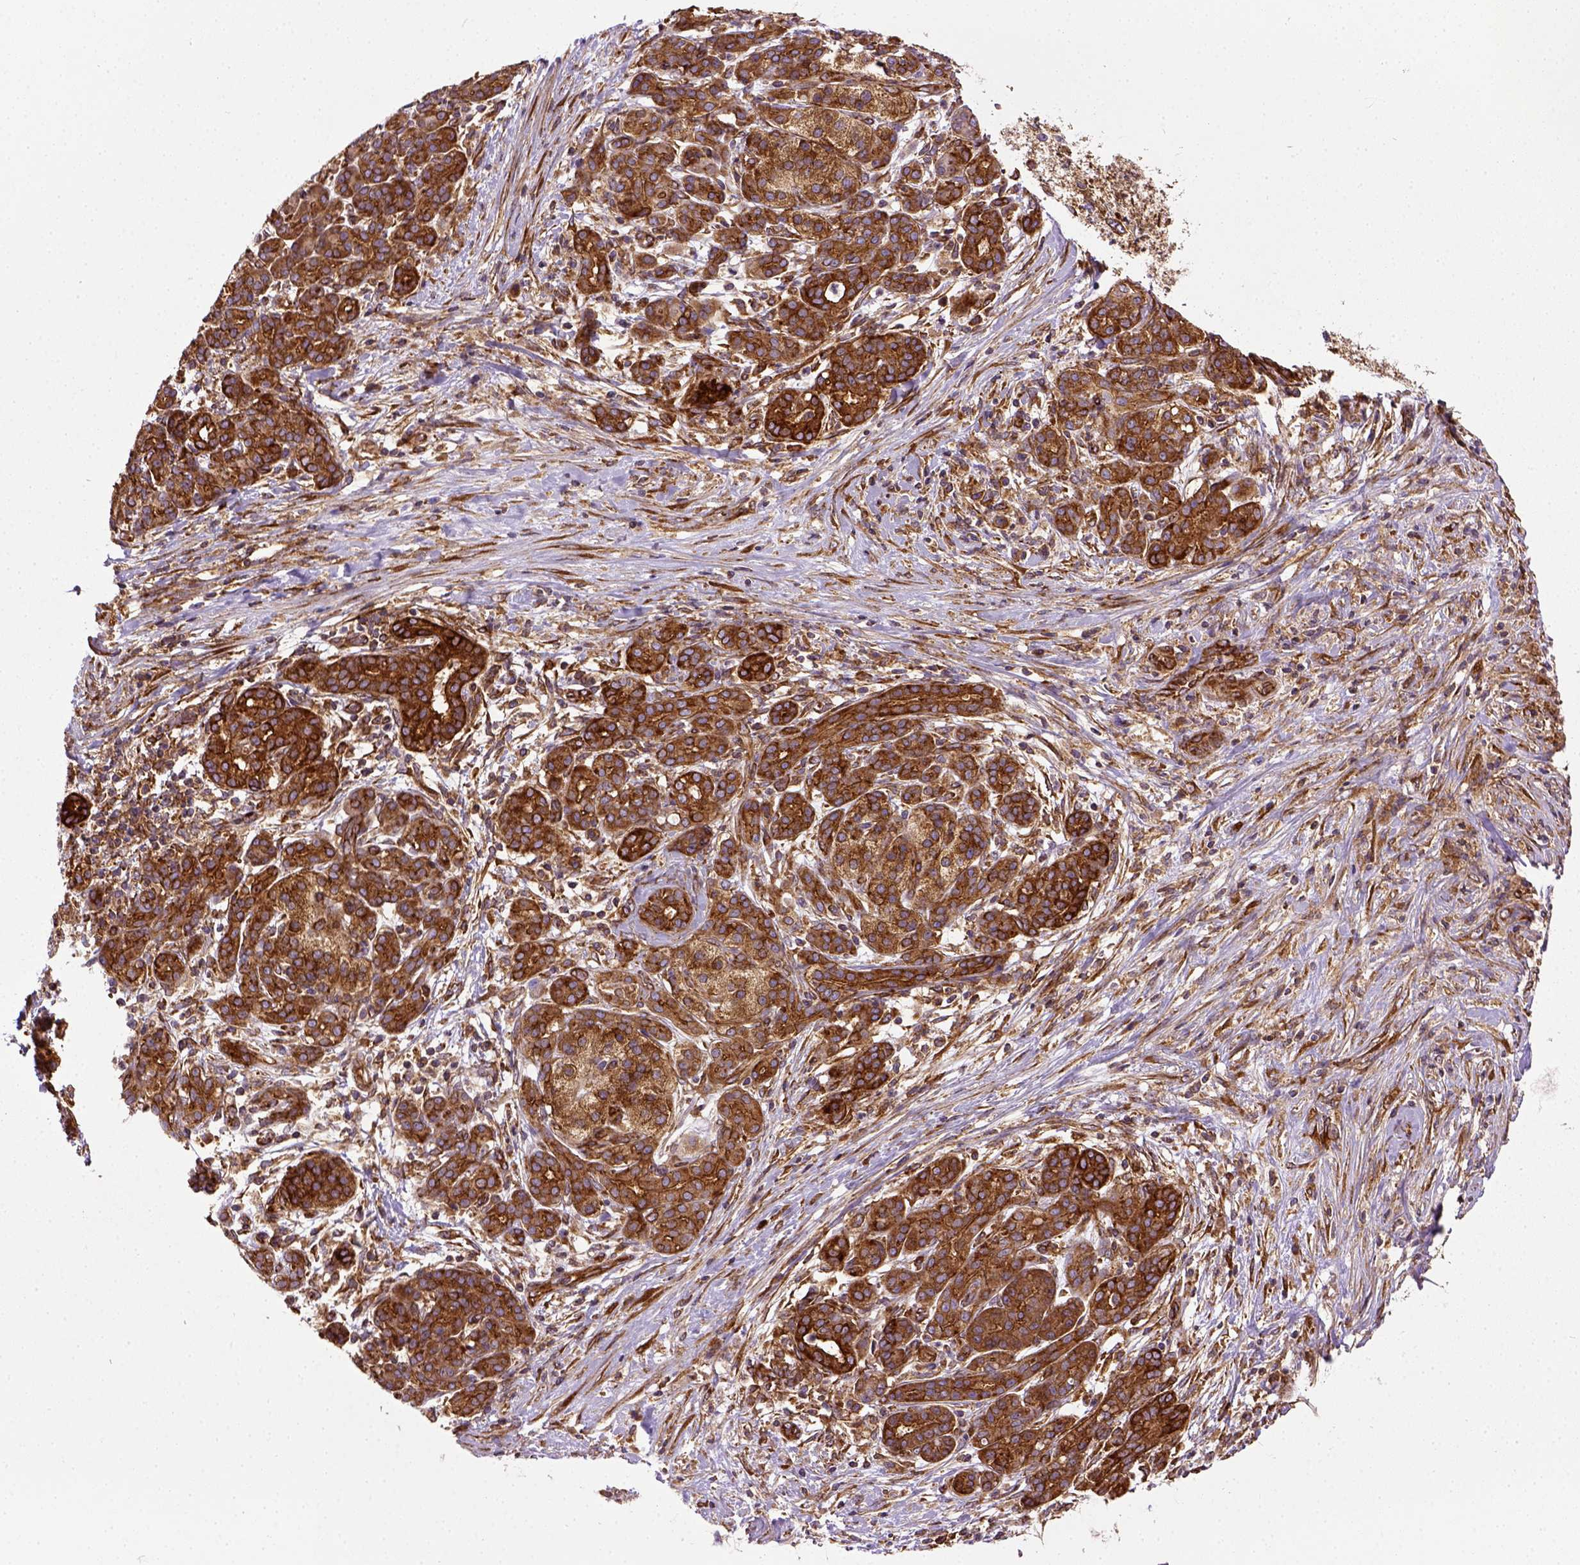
{"staining": {"intensity": "strong", "quantity": ">75%", "location": "cytoplasmic/membranous"}, "tissue": "pancreatic cancer", "cell_type": "Tumor cells", "image_type": "cancer", "snomed": [{"axis": "morphology", "description": "Adenocarcinoma, NOS"}, {"axis": "topography", "description": "Pancreas"}], "caption": "This micrograph demonstrates pancreatic adenocarcinoma stained with IHC to label a protein in brown. The cytoplasmic/membranous of tumor cells show strong positivity for the protein. Nuclei are counter-stained blue.", "gene": "CAPRIN1", "patient": {"sex": "male", "age": 44}}